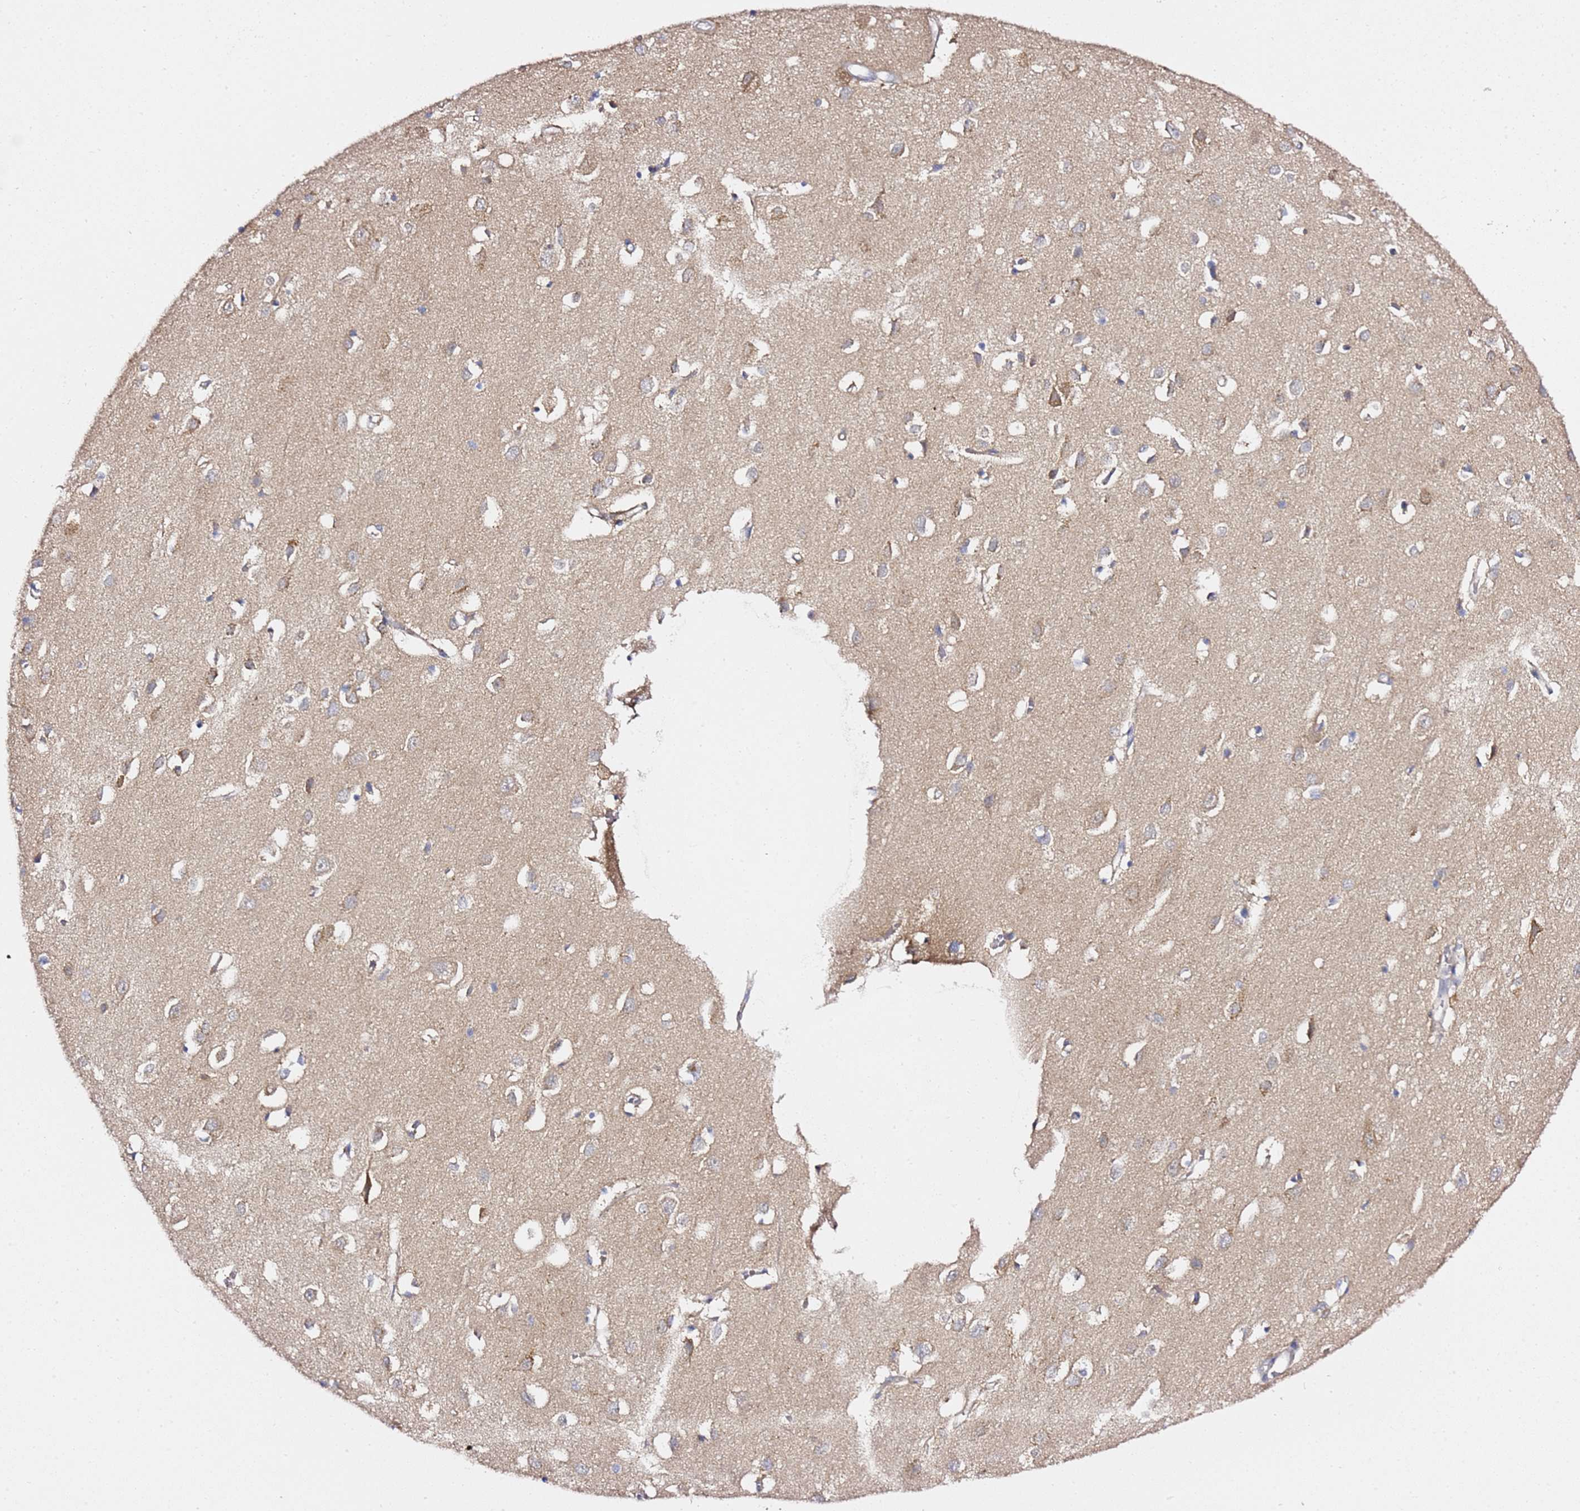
{"staining": {"intensity": "weak", "quantity": ">75%", "location": "cytoplasmic/membranous"}, "tissue": "cerebral cortex", "cell_type": "Endothelial cells", "image_type": "normal", "snomed": [{"axis": "morphology", "description": "Normal tissue, NOS"}, {"axis": "topography", "description": "Cerebral cortex"}], "caption": "This micrograph demonstrates normal cerebral cortex stained with IHC to label a protein in brown. The cytoplasmic/membranous of endothelial cells show weak positivity for the protein. Nuclei are counter-stained blue.", "gene": "C19orf12", "patient": {"sex": "female", "age": 64}}